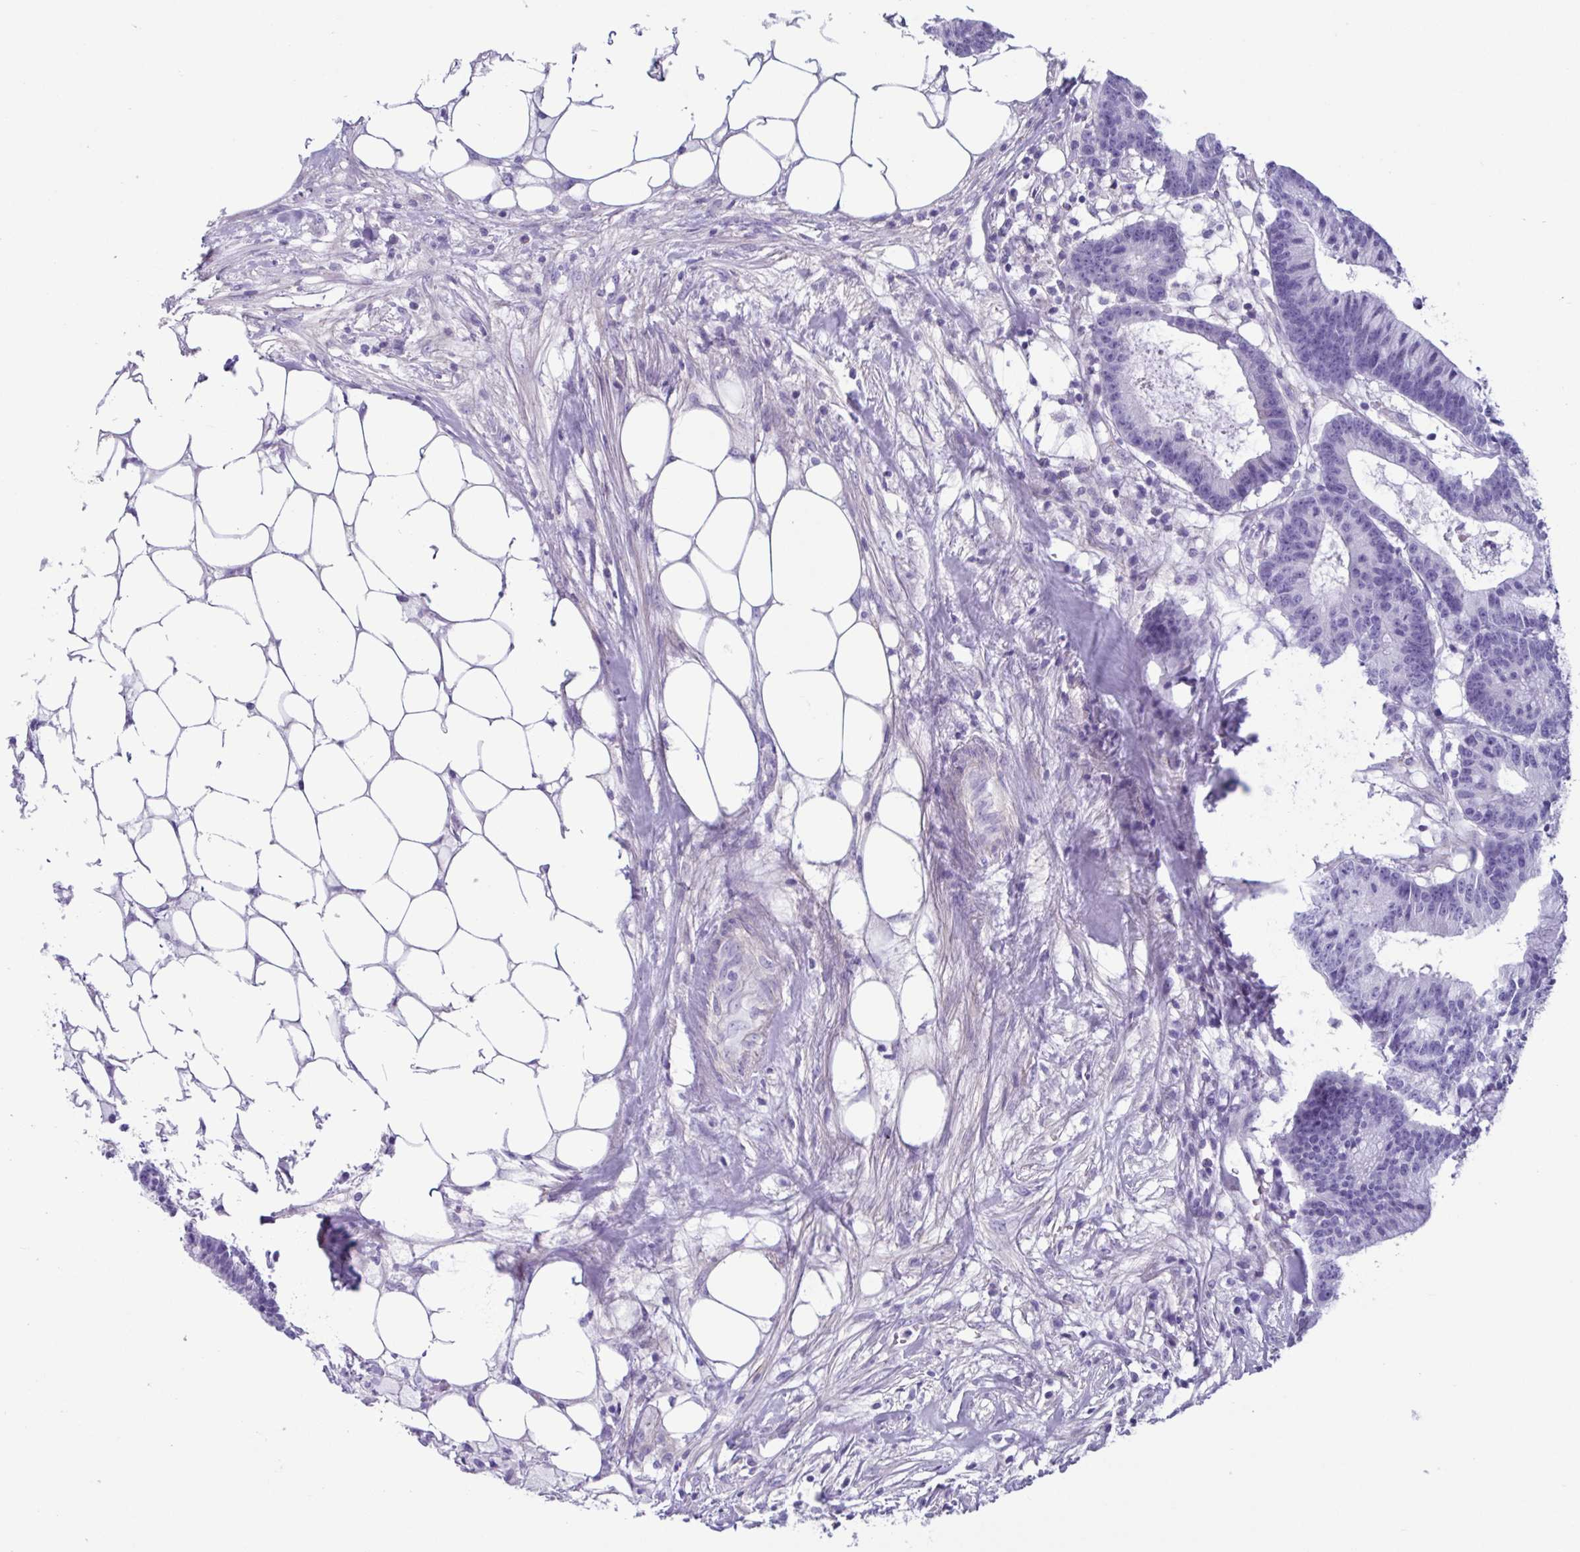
{"staining": {"intensity": "negative", "quantity": "none", "location": "none"}, "tissue": "colorectal cancer", "cell_type": "Tumor cells", "image_type": "cancer", "snomed": [{"axis": "morphology", "description": "Adenocarcinoma, NOS"}, {"axis": "topography", "description": "Colon"}], "caption": "An immunohistochemistry histopathology image of adenocarcinoma (colorectal) is shown. There is no staining in tumor cells of adenocarcinoma (colorectal).", "gene": "CYP11B1", "patient": {"sex": "female", "age": 78}}